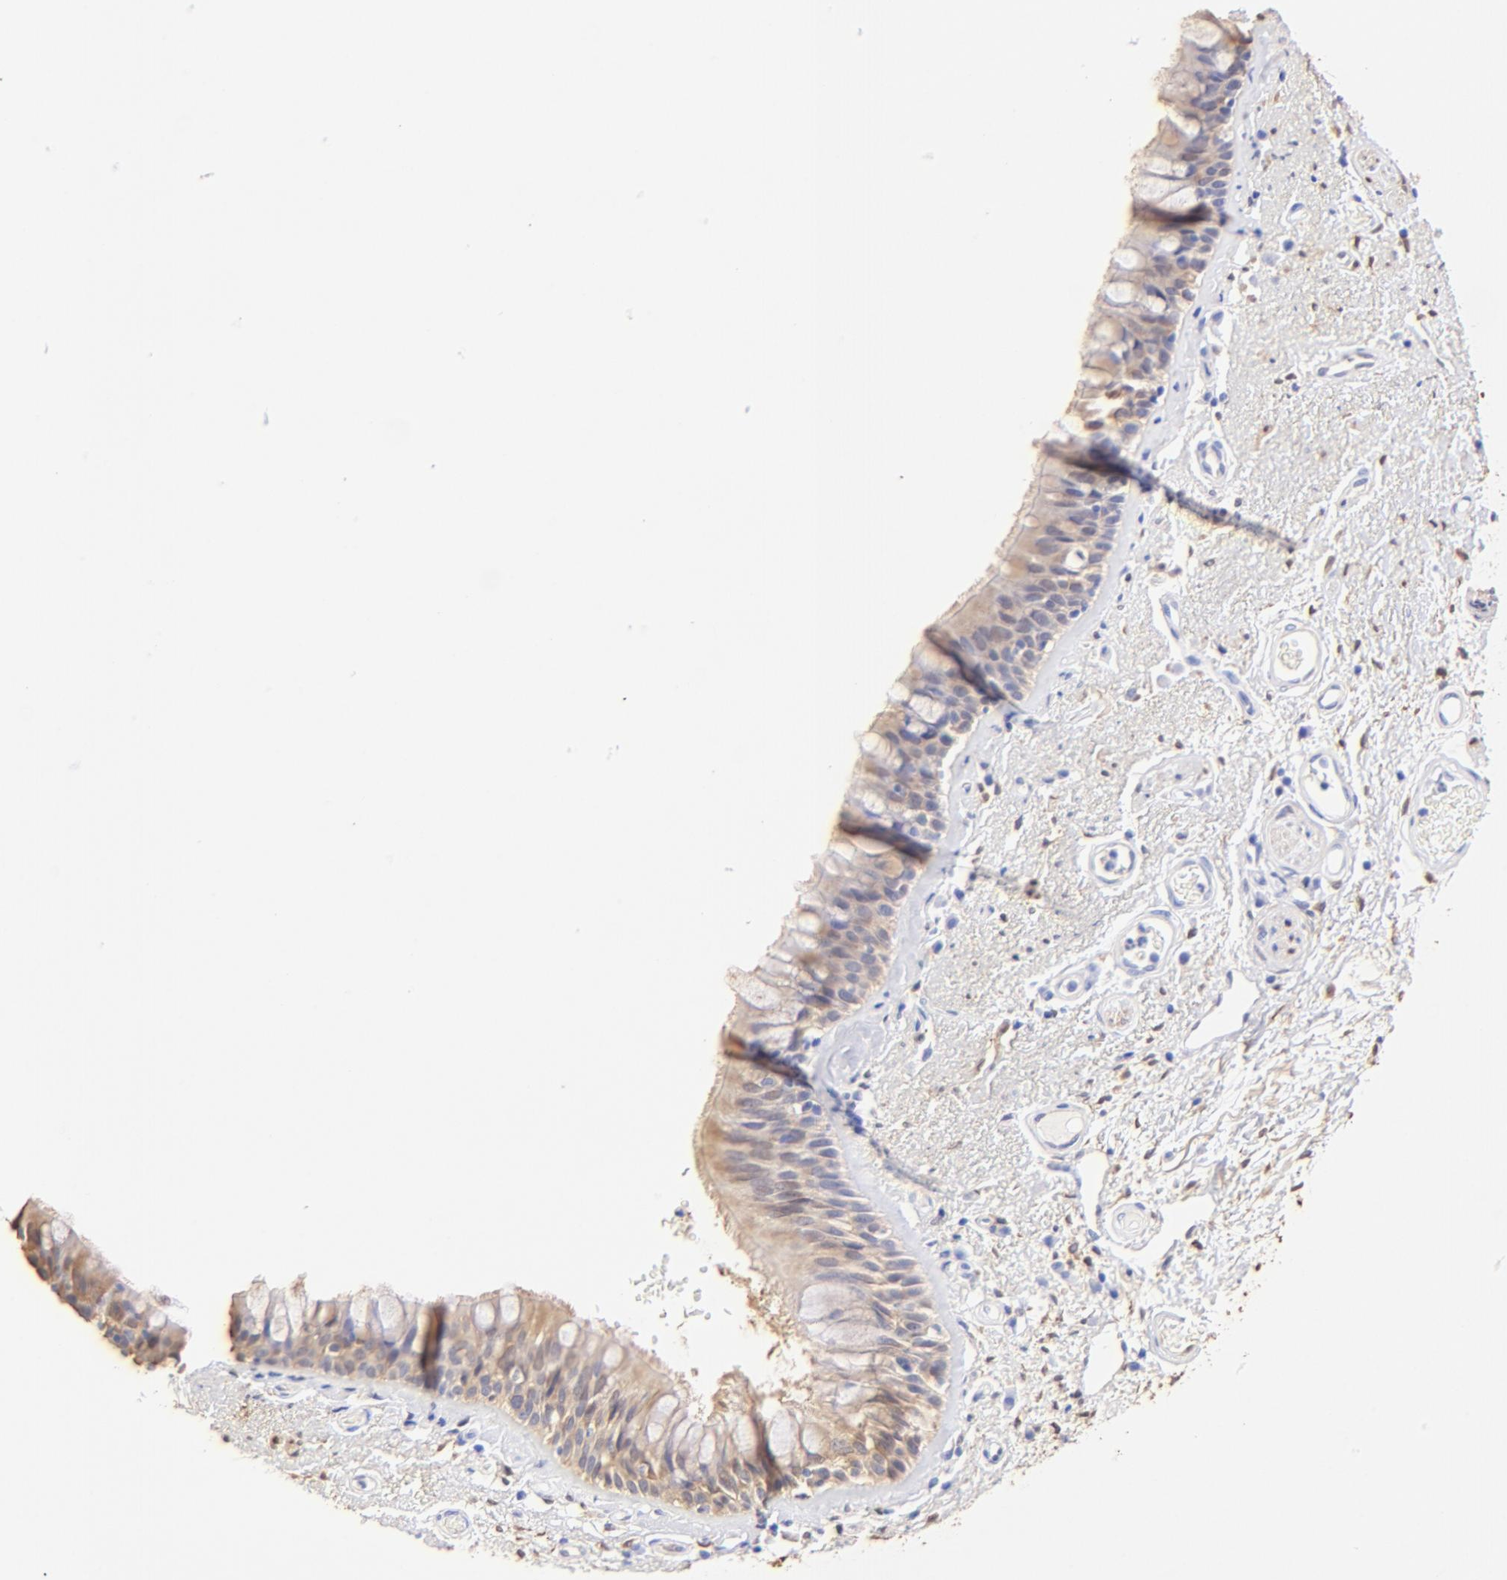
{"staining": {"intensity": "weak", "quantity": "25%-75%", "location": "nuclear"}, "tissue": "bronchus", "cell_type": "Respiratory epithelial cells", "image_type": "normal", "snomed": [{"axis": "morphology", "description": "Normal tissue, NOS"}, {"axis": "morphology", "description": "Adenocarcinoma, NOS"}, {"axis": "topography", "description": "Bronchus"}, {"axis": "topography", "description": "Lung"}], "caption": "Bronchus stained for a protein (brown) reveals weak nuclear positive expression in approximately 25%-75% of respiratory epithelial cells.", "gene": "ALDH1A1", "patient": {"sex": "female", "age": 54}}